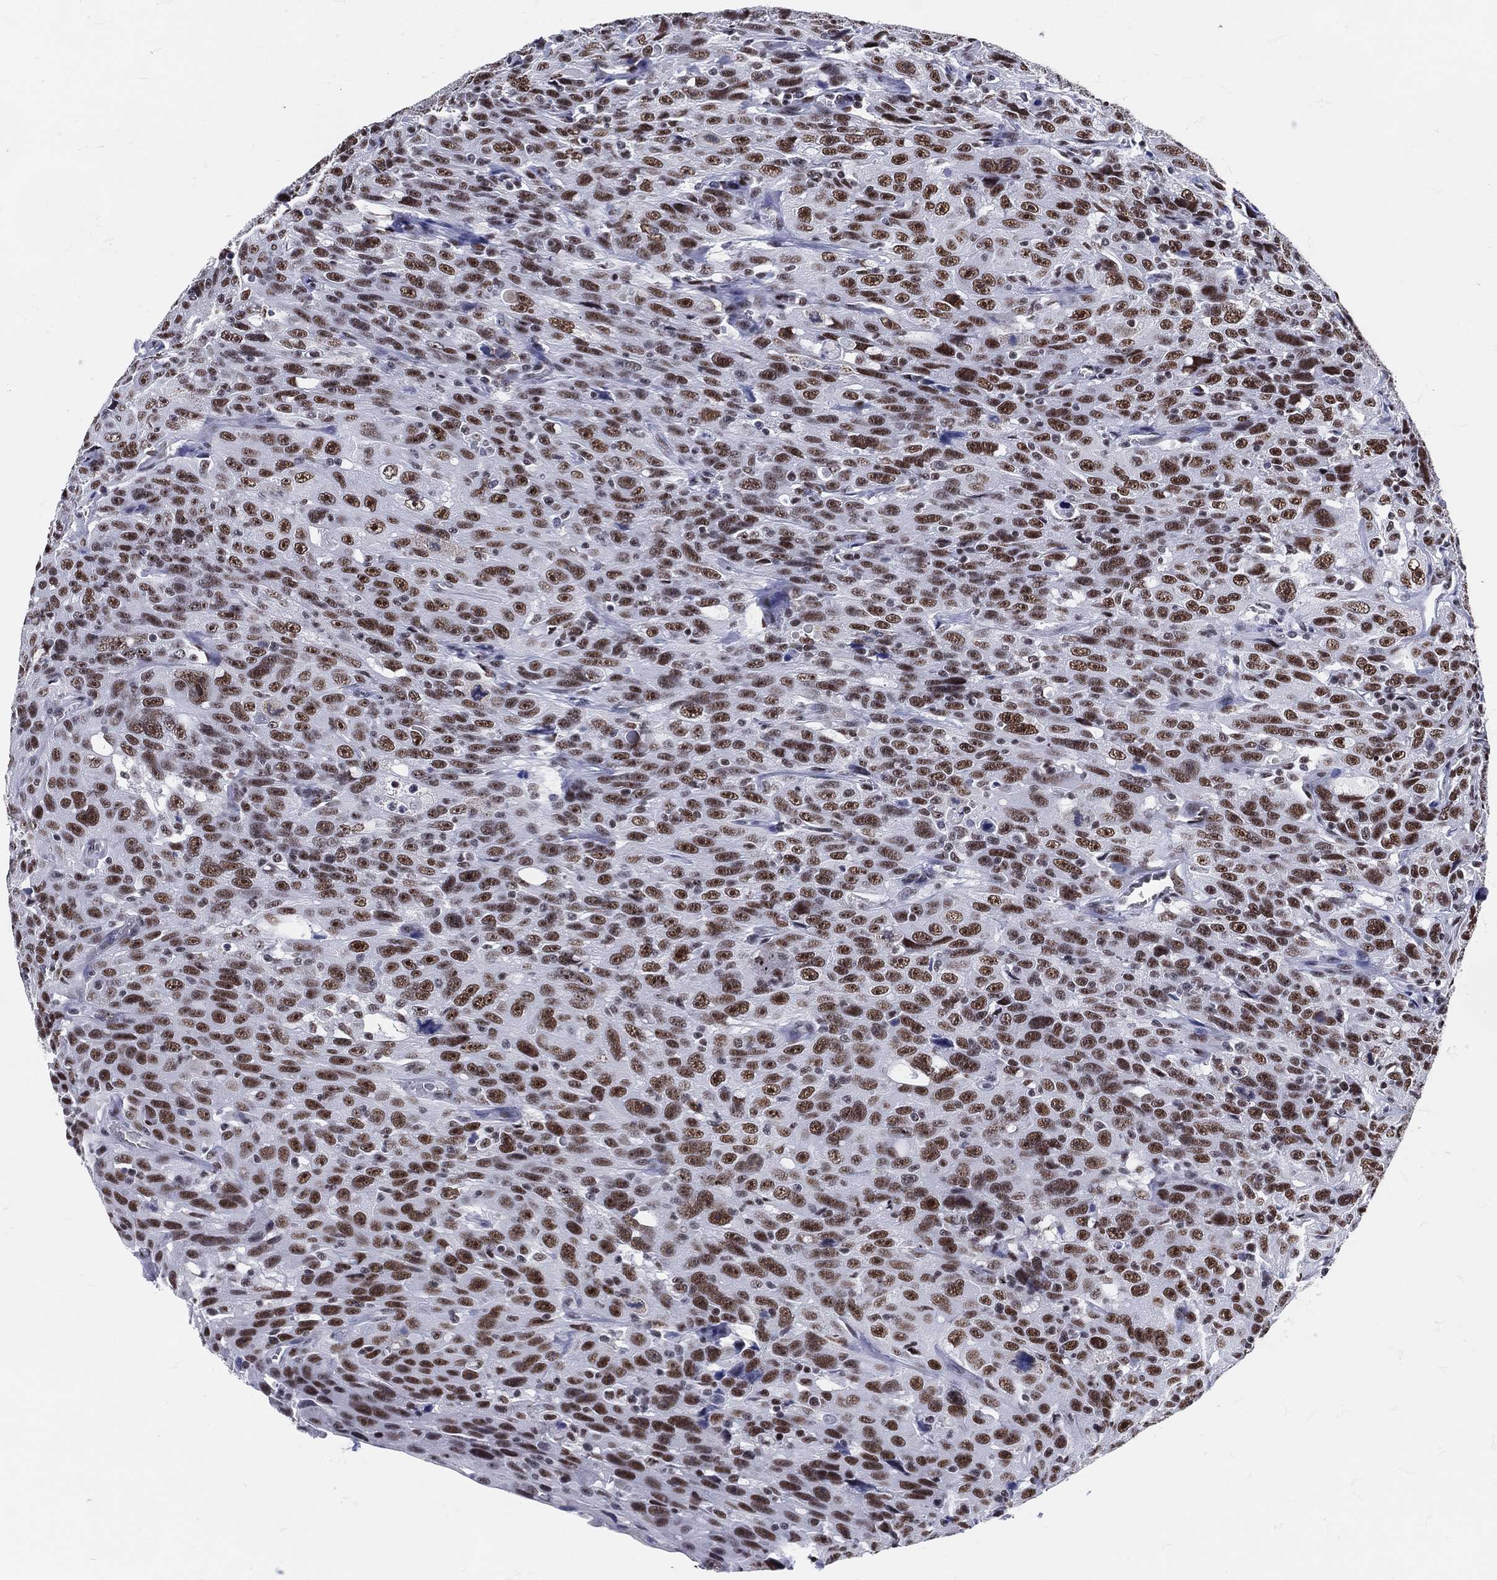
{"staining": {"intensity": "strong", "quantity": ">75%", "location": "nuclear"}, "tissue": "urothelial cancer", "cell_type": "Tumor cells", "image_type": "cancer", "snomed": [{"axis": "morphology", "description": "Urothelial carcinoma, NOS"}, {"axis": "morphology", "description": "Urothelial carcinoma, High grade"}, {"axis": "topography", "description": "Urinary bladder"}], "caption": "Urothelial carcinoma (high-grade) tissue demonstrates strong nuclear positivity in approximately >75% of tumor cells", "gene": "MAPK8IP1", "patient": {"sex": "female", "age": 73}}